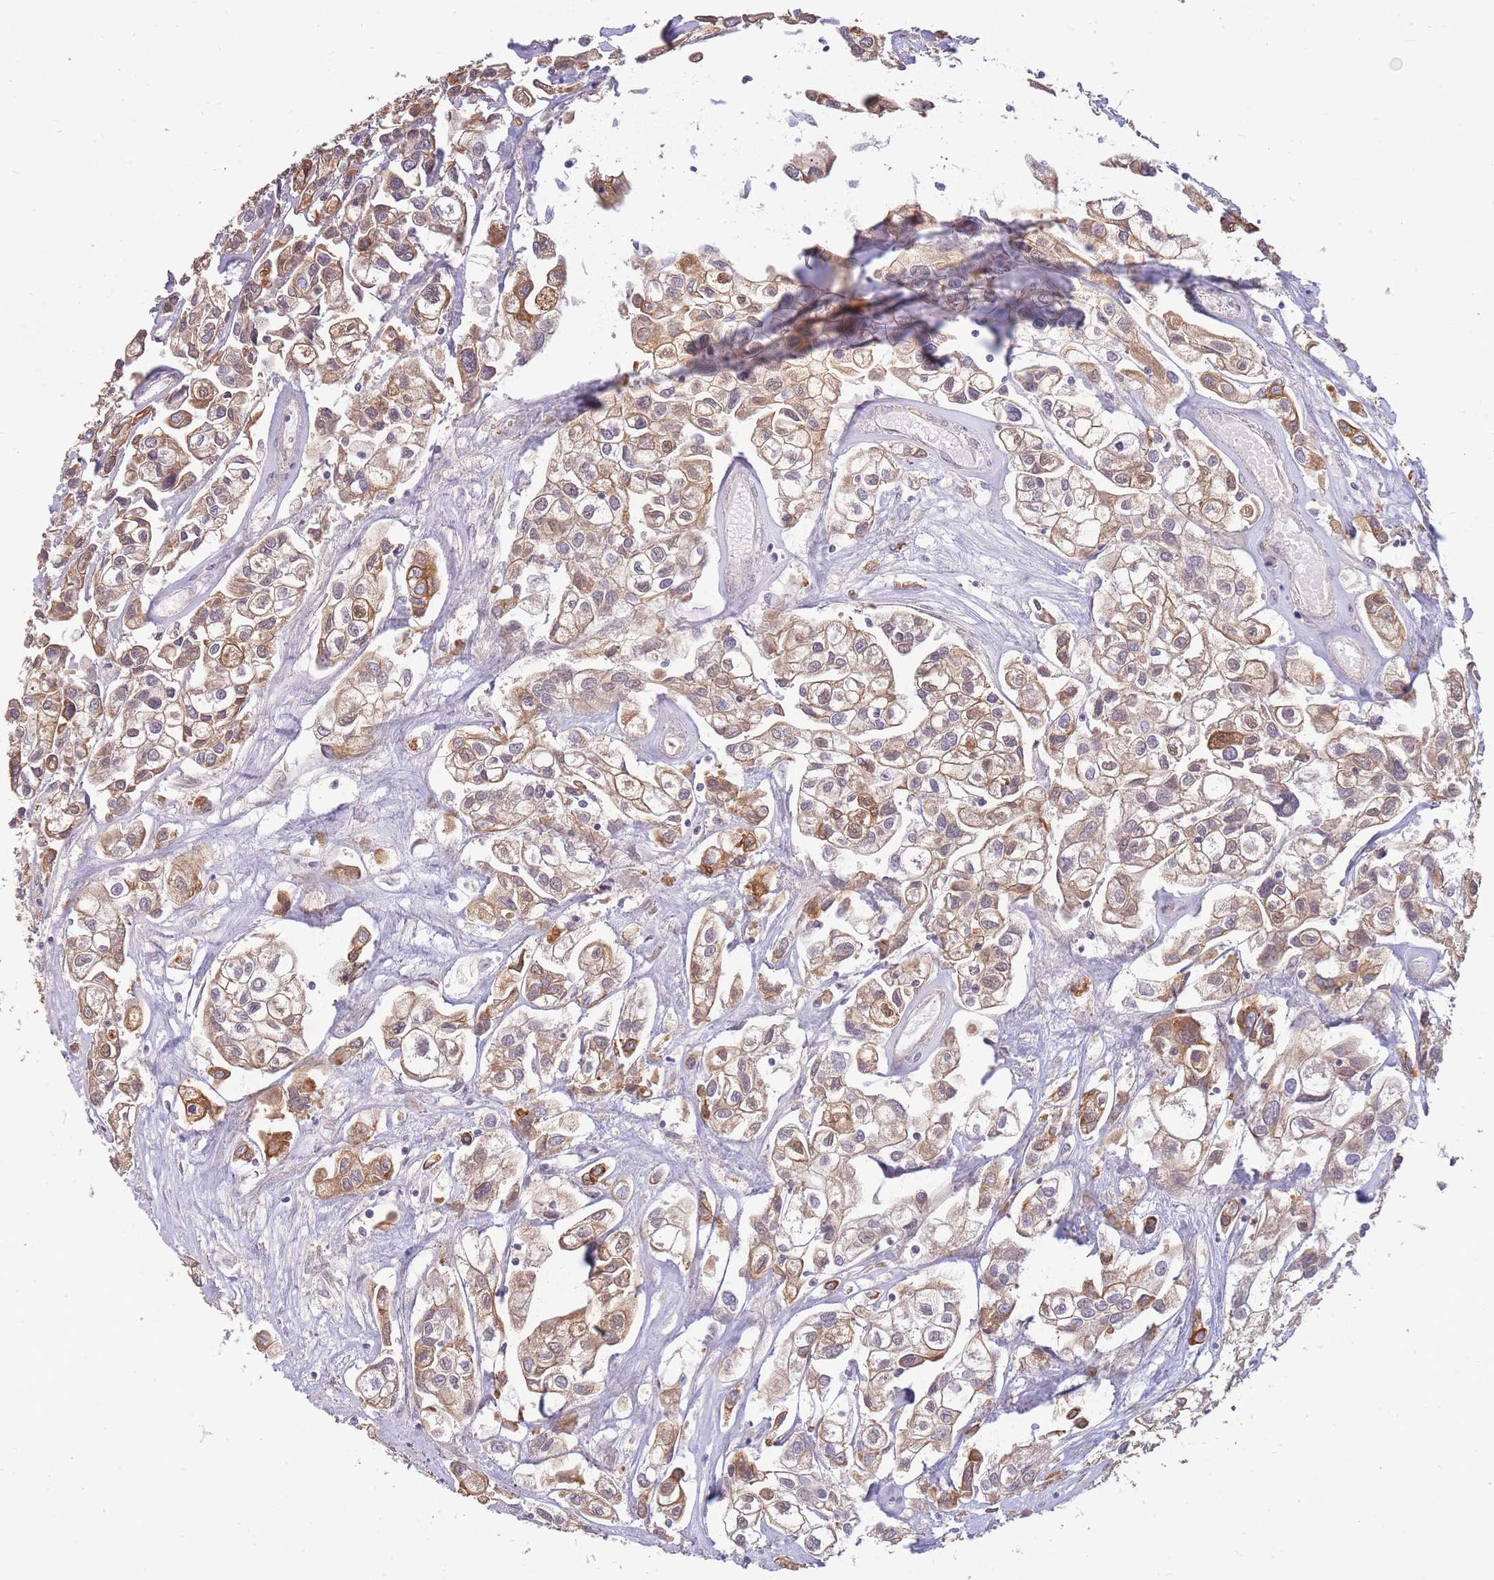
{"staining": {"intensity": "moderate", "quantity": ">75%", "location": "cytoplasmic/membranous,nuclear"}, "tissue": "urothelial cancer", "cell_type": "Tumor cells", "image_type": "cancer", "snomed": [{"axis": "morphology", "description": "Urothelial carcinoma, High grade"}, {"axis": "topography", "description": "Urinary bladder"}], "caption": "Protein expression analysis of urothelial cancer demonstrates moderate cytoplasmic/membranous and nuclear positivity in about >75% of tumor cells.", "gene": "SMC6", "patient": {"sex": "male", "age": 67}}